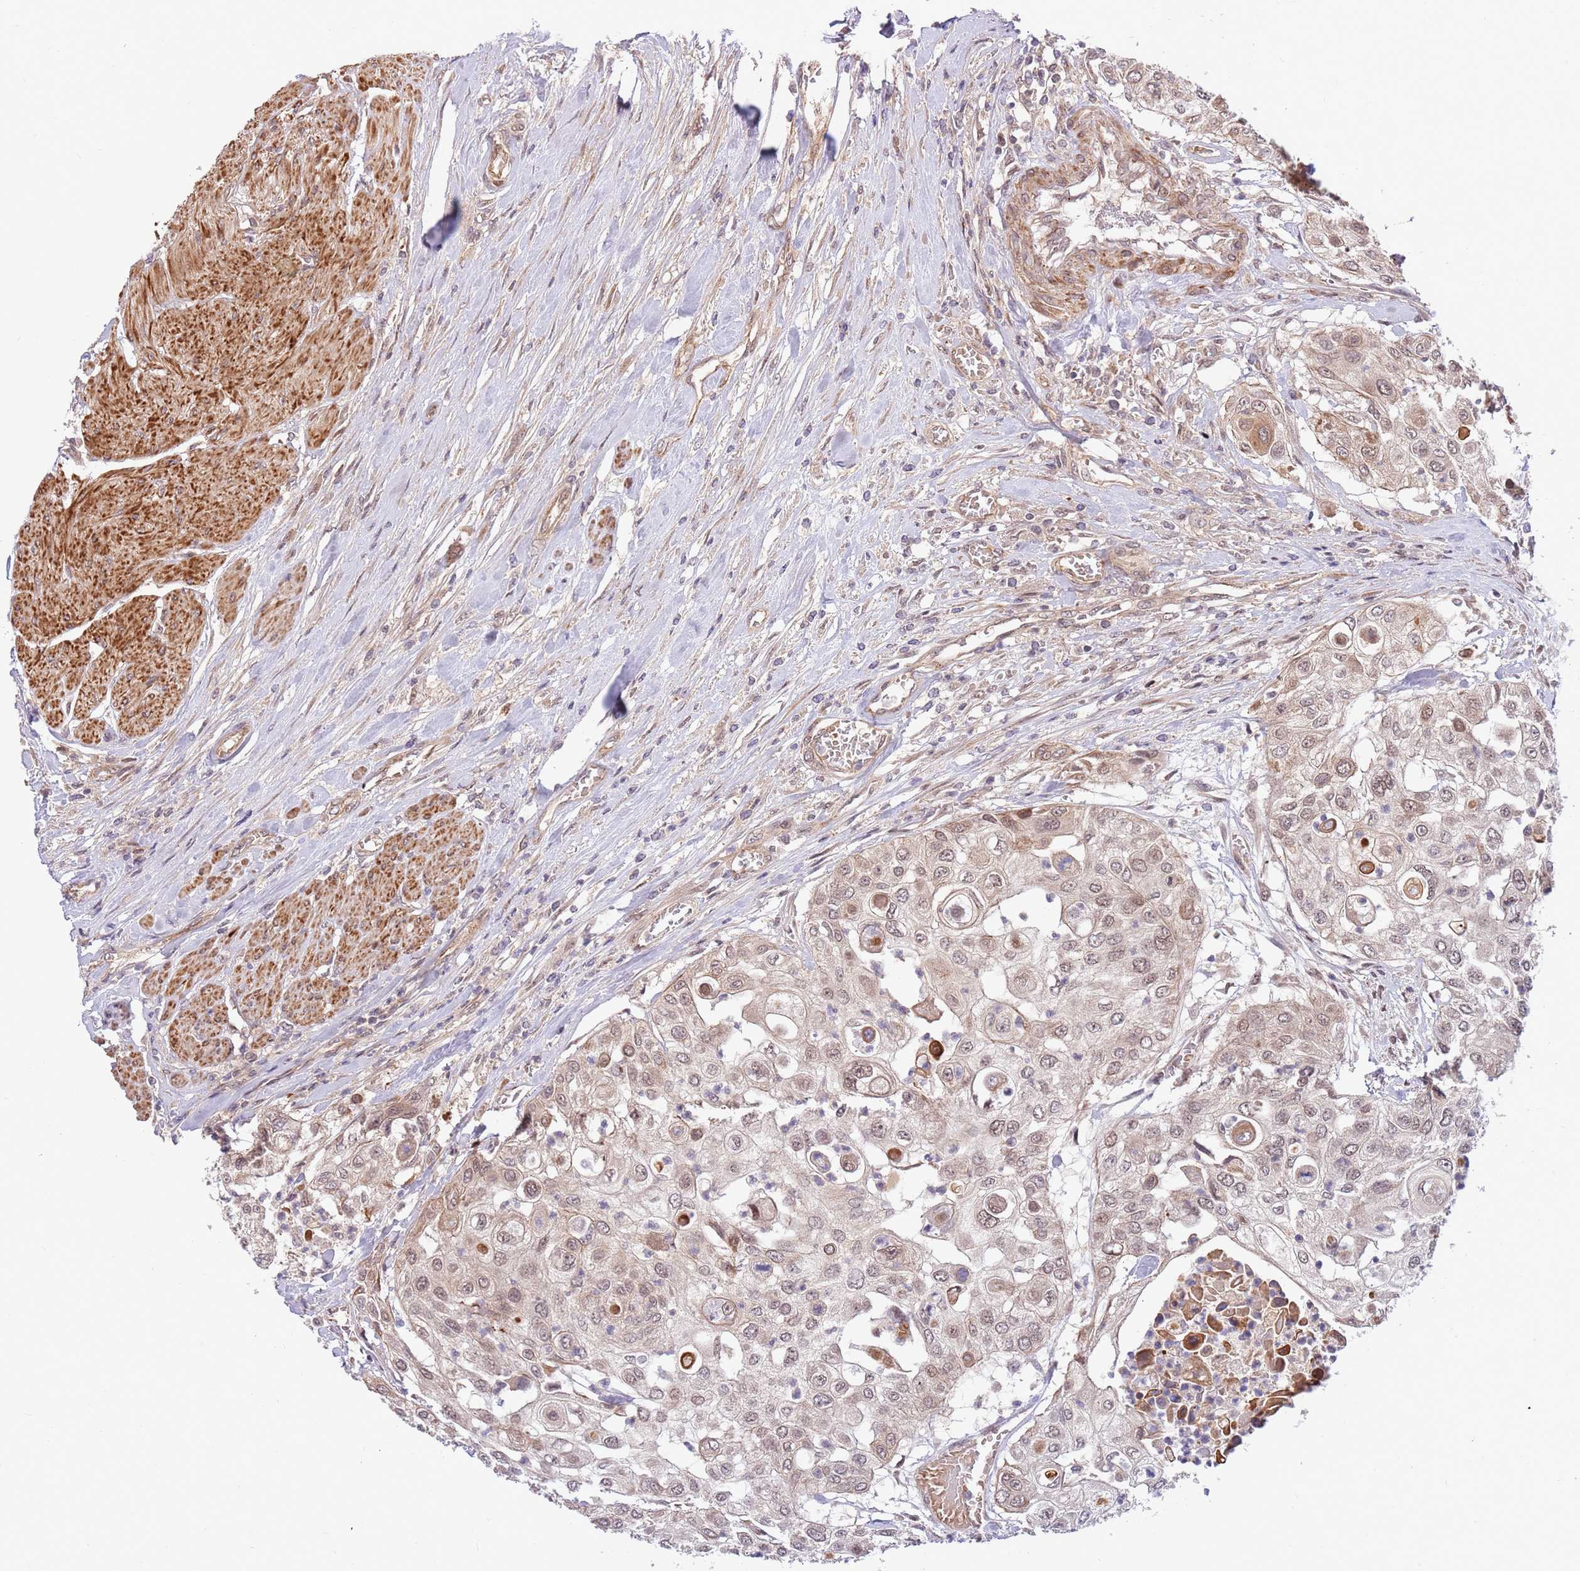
{"staining": {"intensity": "weak", "quantity": "25%-75%", "location": "nuclear"}, "tissue": "urothelial cancer", "cell_type": "Tumor cells", "image_type": "cancer", "snomed": [{"axis": "morphology", "description": "Urothelial carcinoma, High grade"}, {"axis": "topography", "description": "Urinary bladder"}], "caption": "A micrograph of high-grade urothelial carcinoma stained for a protein shows weak nuclear brown staining in tumor cells.", "gene": "HAUS3", "patient": {"sex": "female", "age": 79}}